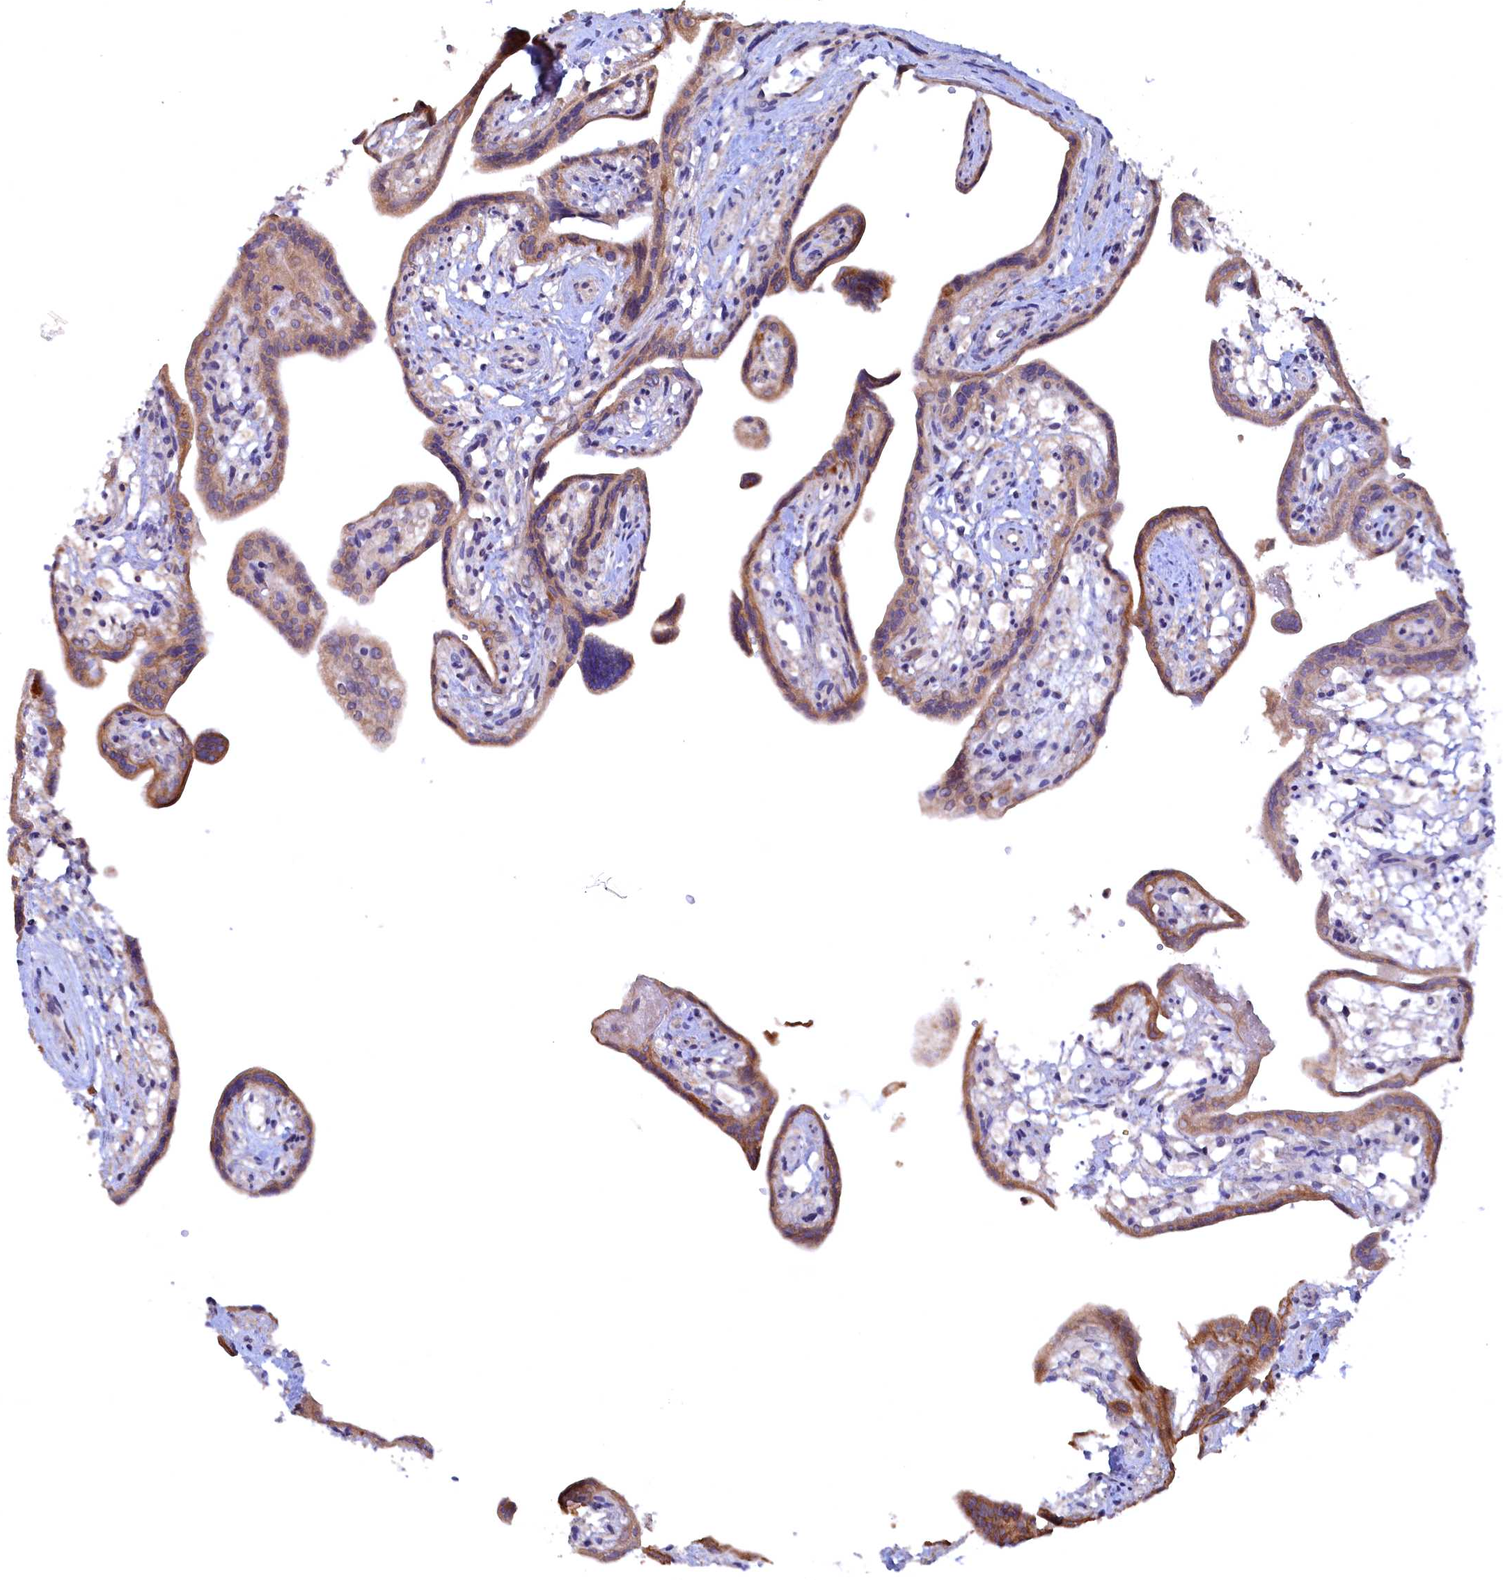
{"staining": {"intensity": "moderate", "quantity": "25%-75%", "location": "cytoplasmic/membranous"}, "tissue": "placenta", "cell_type": "Trophoblastic cells", "image_type": "normal", "snomed": [{"axis": "morphology", "description": "Normal tissue, NOS"}, {"axis": "topography", "description": "Placenta"}], "caption": "Protein expression analysis of normal human placenta reveals moderate cytoplasmic/membranous positivity in about 25%-75% of trophoblastic cells. (DAB IHC, brown staining for protein, blue staining for nuclei).", "gene": "TMC5", "patient": {"sex": "female", "age": 37}}